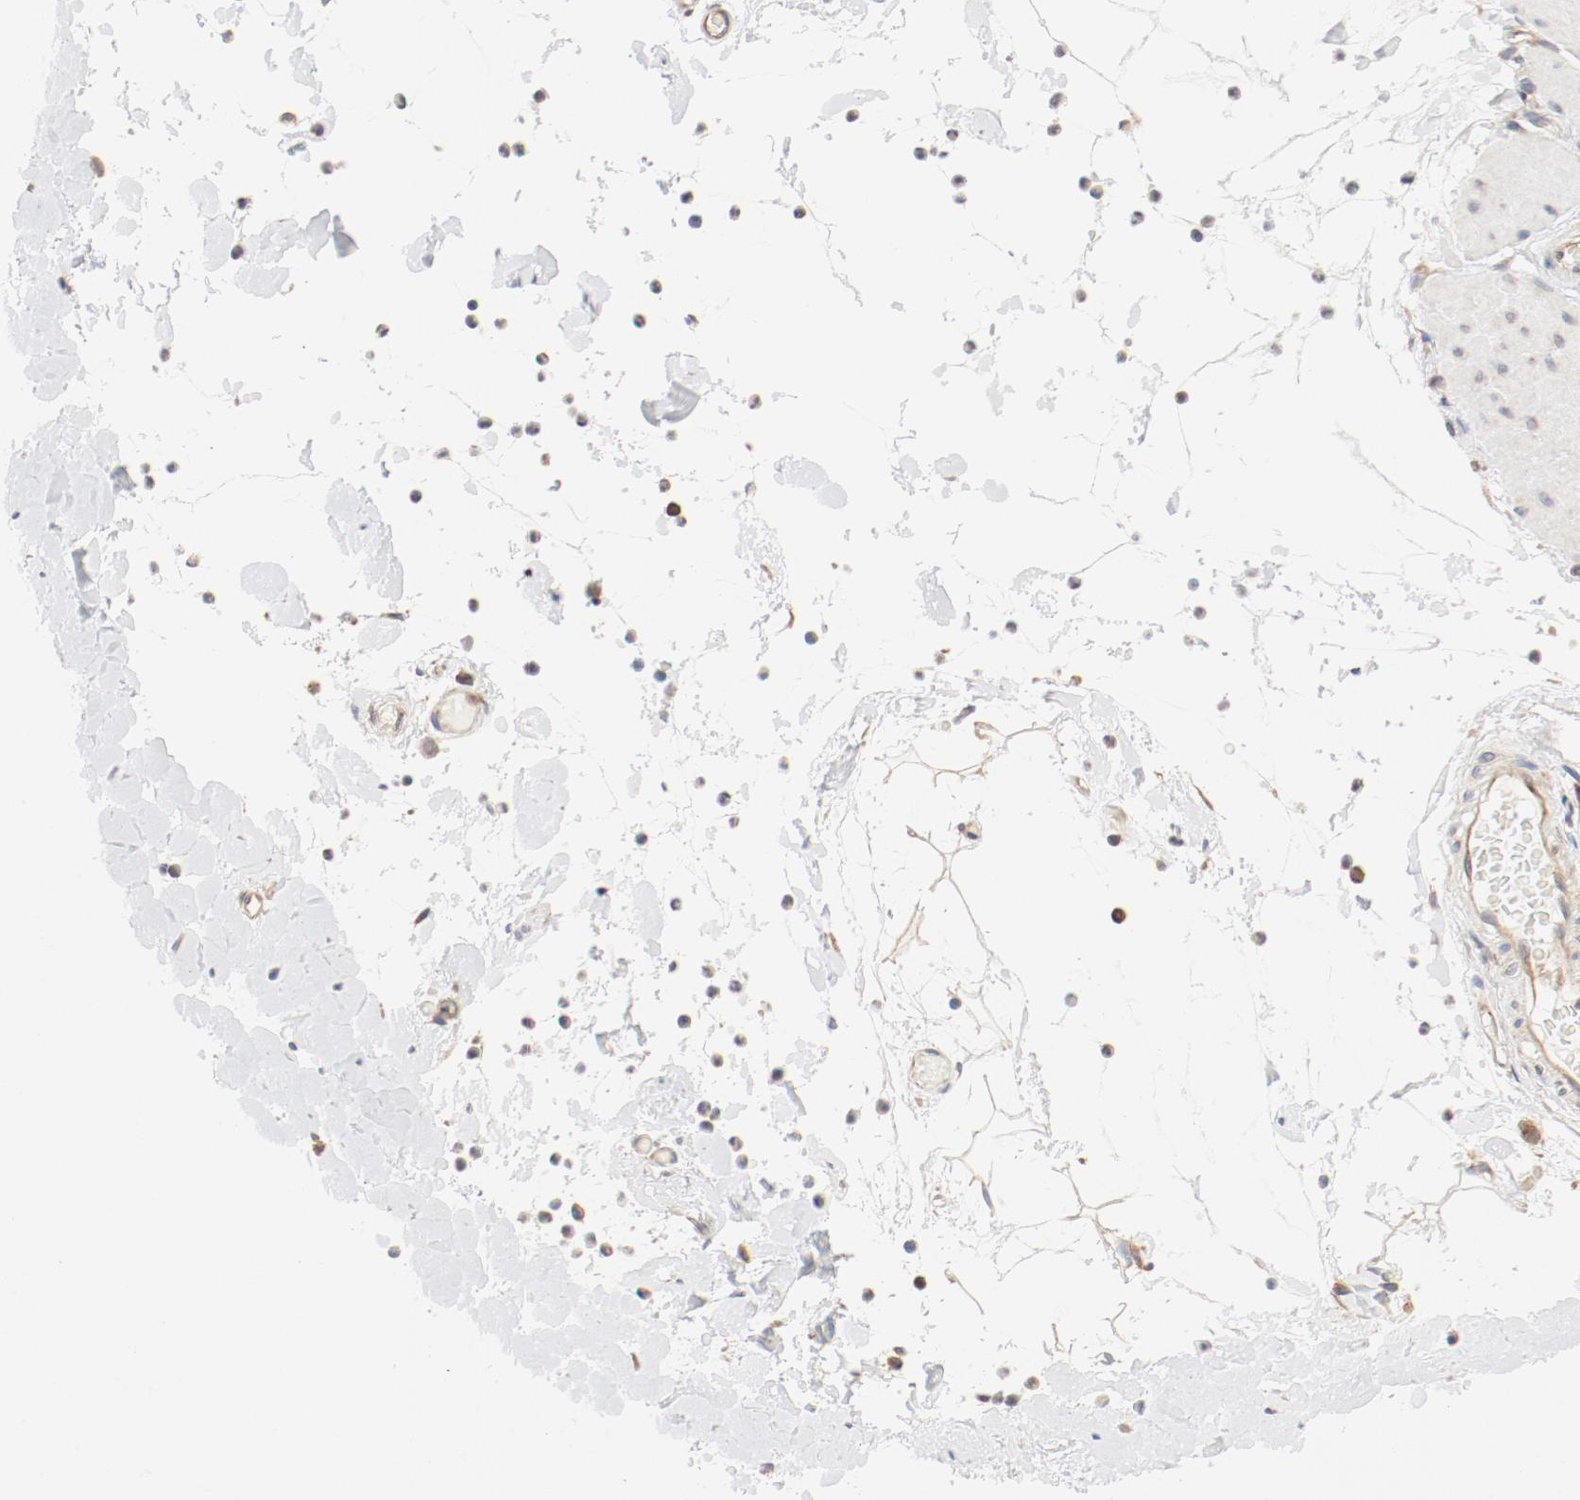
{"staining": {"intensity": "weak", "quantity": ">75%", "location": "cytoplasmic/membranous"}, "tissue": "smooth muscle", "cell_type": "Smooth muscle cells", "image_type": "normal", "snomed": [{"axis": "morphology", "description": "Normal tissue, NOS"}, {"axis": "topography", "description": "Smooth muscle"}, {"axis": "topography", "description": "Colon"}], "caption": "Immunohistochemistry (DAB) staining of normal smooth muscle exhibits weak cytoplasmic/membranous protein staining in approximately >75% of smooth muscle cells. The staining was performed using DAB to visualize the protein expression in brown, while the nuclei were stained in blue with hematoxylin (Magnification: 20x).", "gene": "RPS6", "patient": {"sex": "male", "age": 67}}